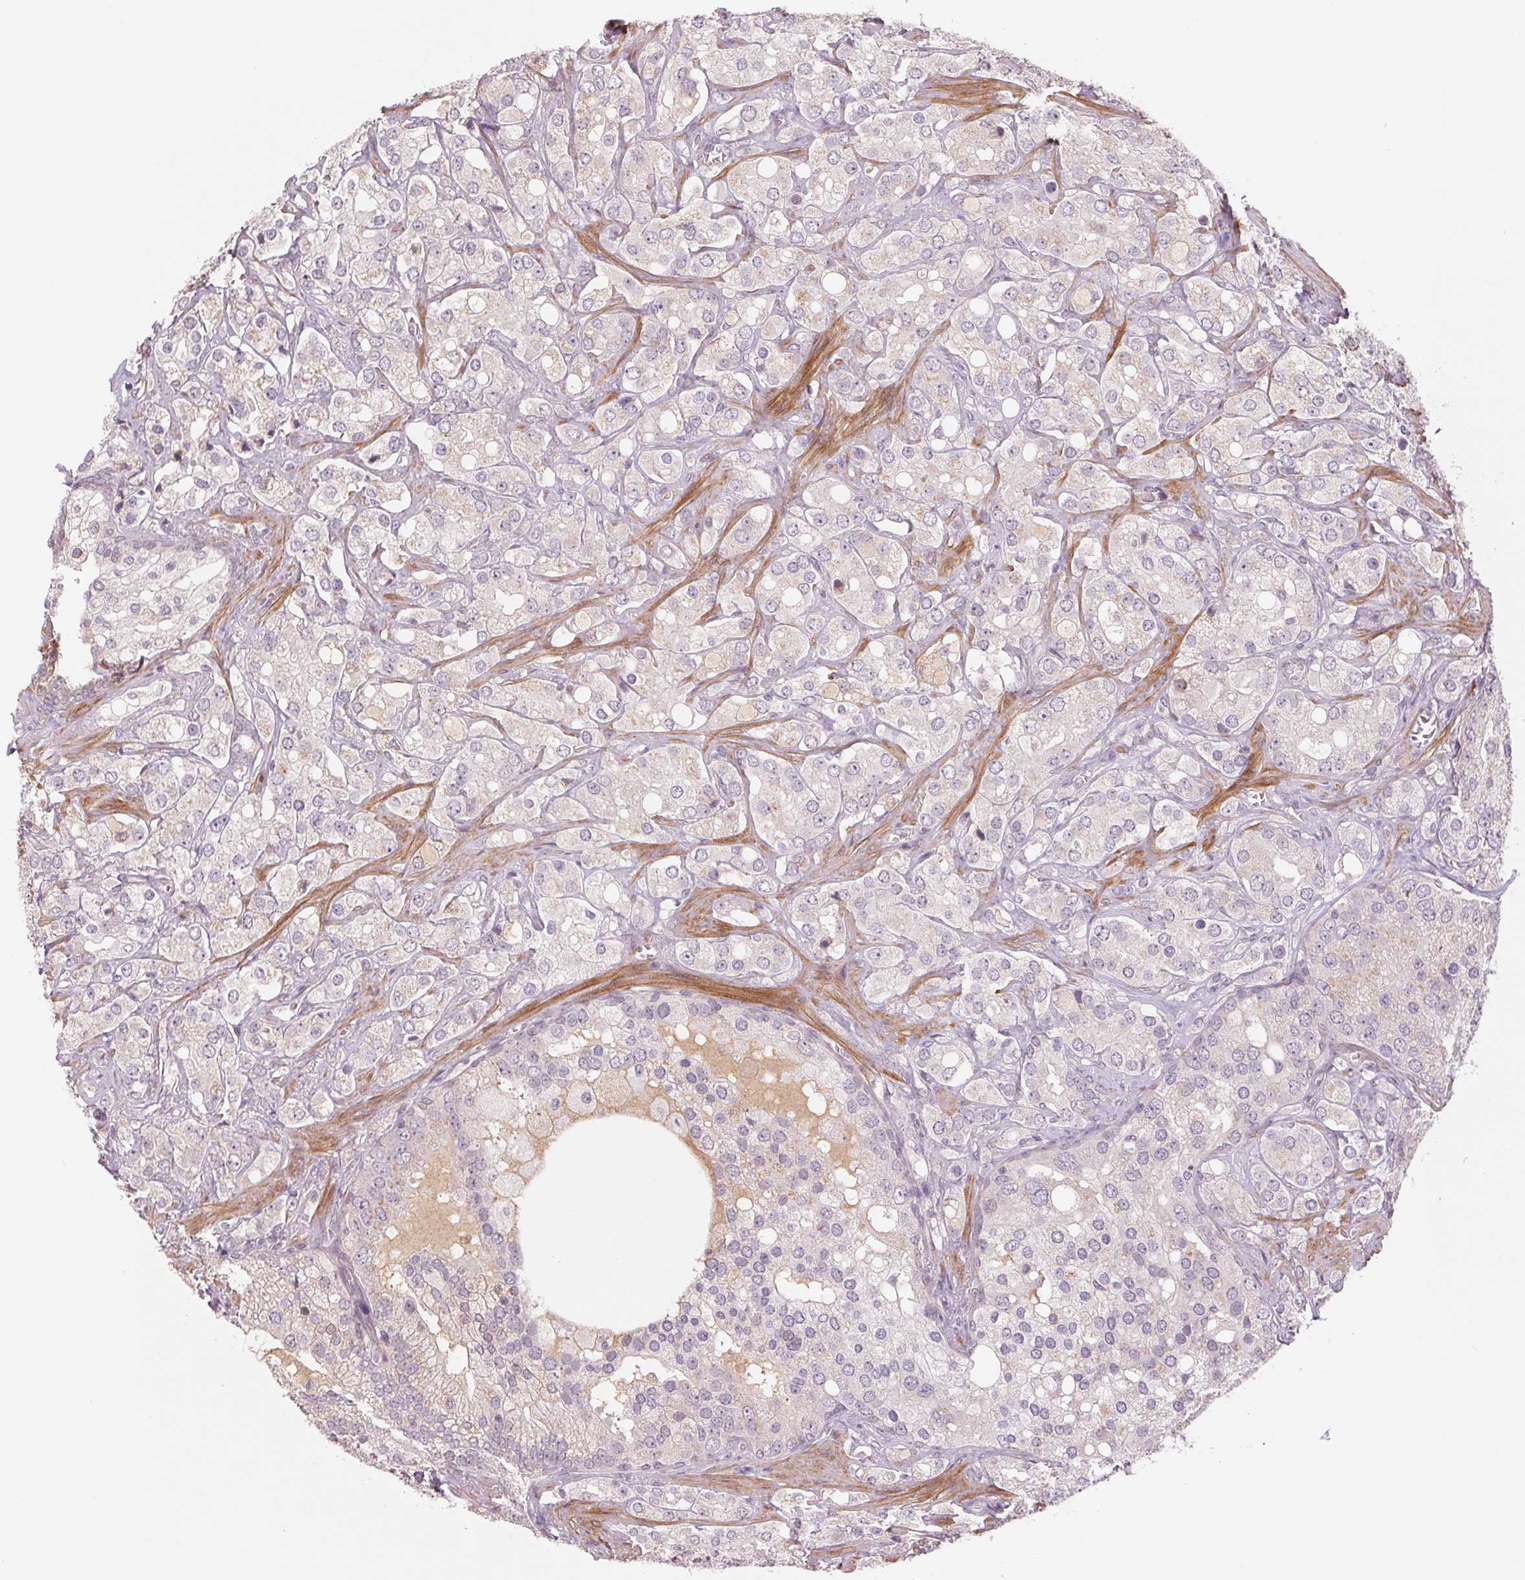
{"staining": {"intensity": "negative", "quantity": "none", "location": "none"}, "tissue": "prostate cancer", "cell_type": "Tumor cells", "image_type": "cancer", "snomed": [{"axis": "morphology", "description": "Adenocarcinoma, High grade"}, {"axis": "topography", "description": "Prostate"}], "caption": "Prostate cancer was stained to show a protein in brown. There is no significant positivity in tumor cells. The staining was performed using DAB to visualize the protein expression in brown, while the nuclei were stained in blue with hematoxylin (Magnification: 20x).", "gene": "PPIA", "patient": {"sex": "male", "age": 67}}